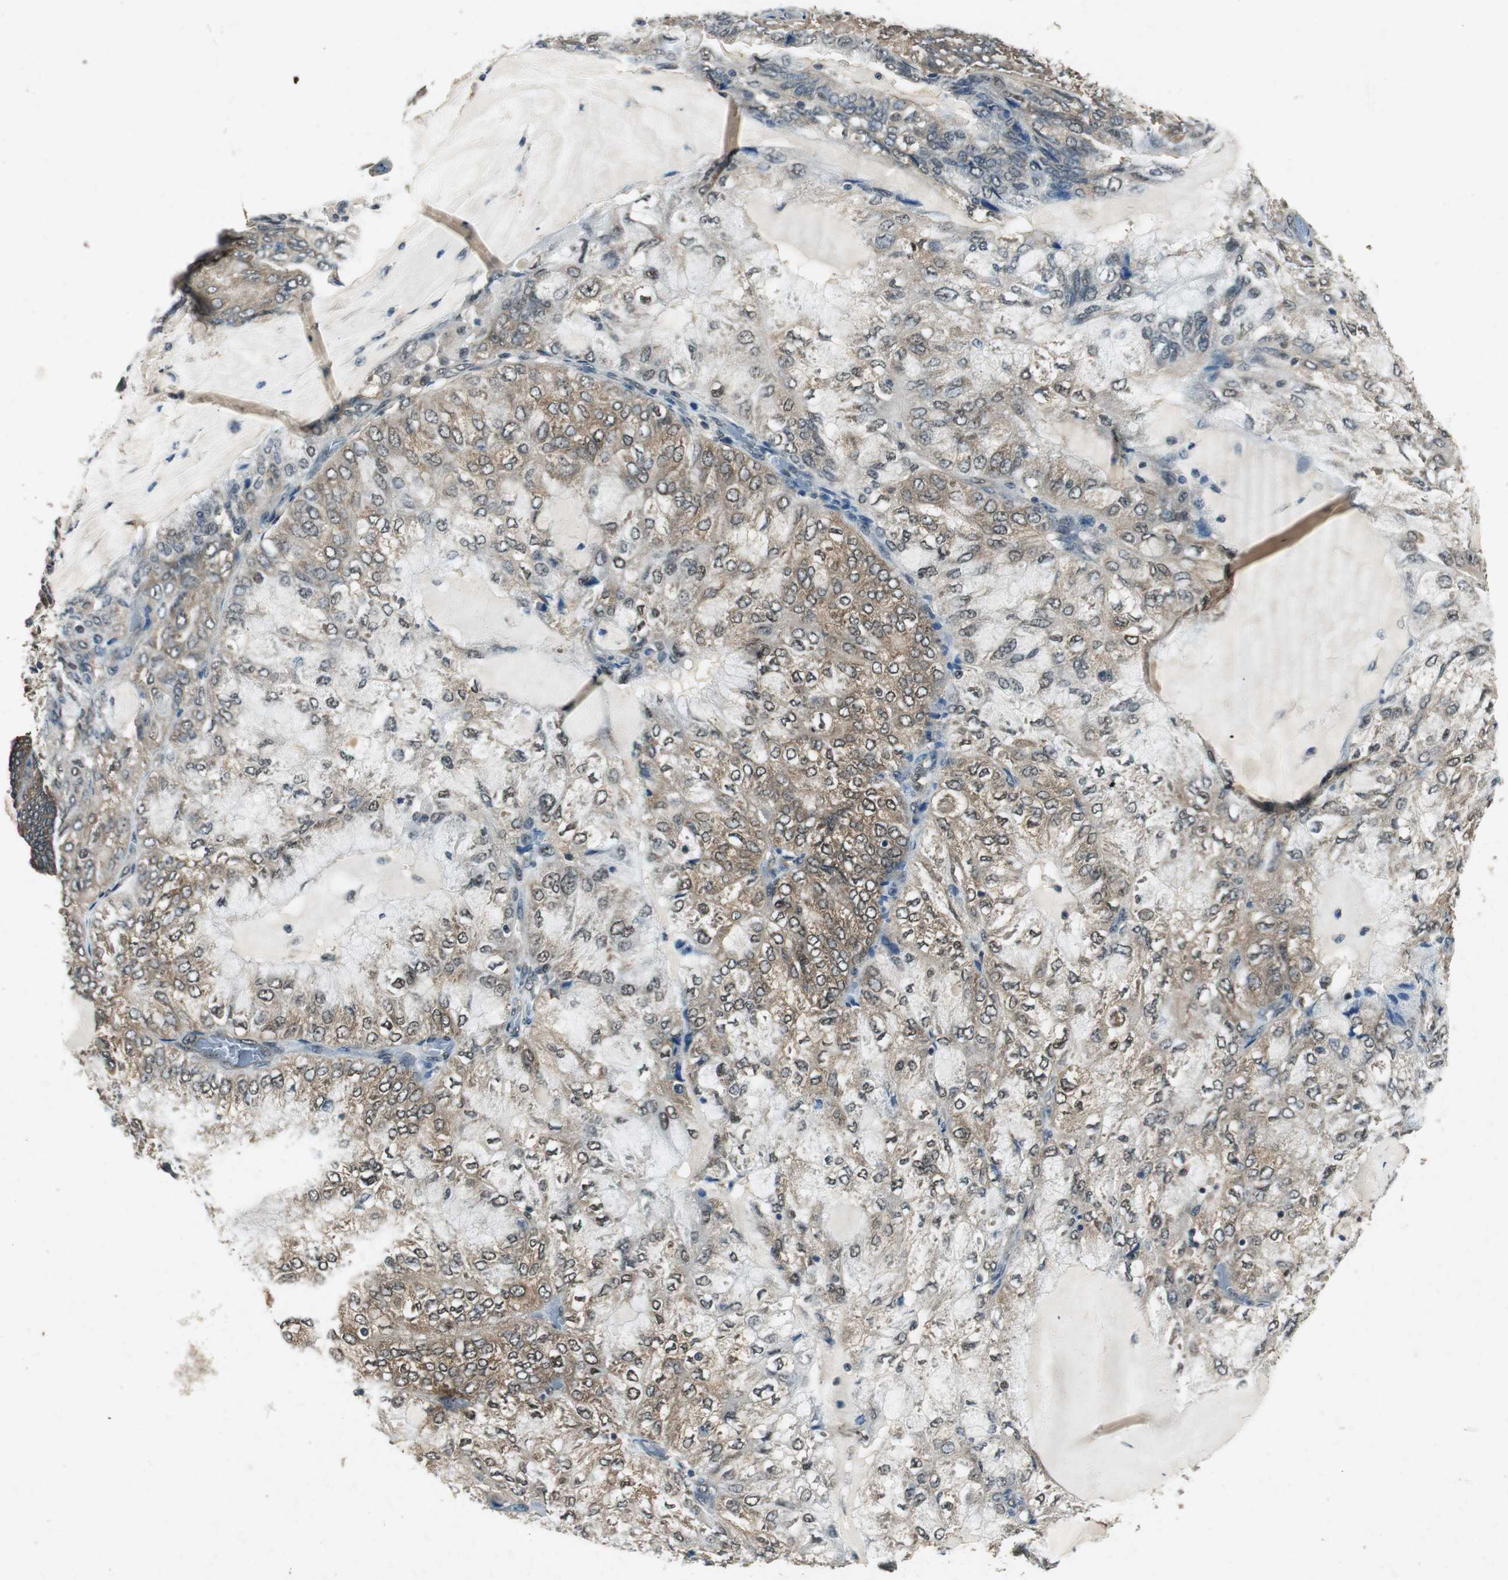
{"staining": {"intensity": "moderate", "quantity": "25%-75%", "location": "cytoplasmic/membranous"}, "tissue": "endometrial cancer", "cell_type": "Tumor cells", "image_type": "cancer", "snomed": [{"axis": "morphology", "description": "Adenocarcinoma, NOS"}, {"axis": "topography", "description": "Endometrium"}], "caption": "Adenocarcinoma (endometrial) was stained to show a protein in brown. There is medium levels of moderate cytoplasmic/membranous expression in about 25%-75% of tumor cells.", "gene": "PSMB4", "patient": {"sex": "female", "age": 81}}